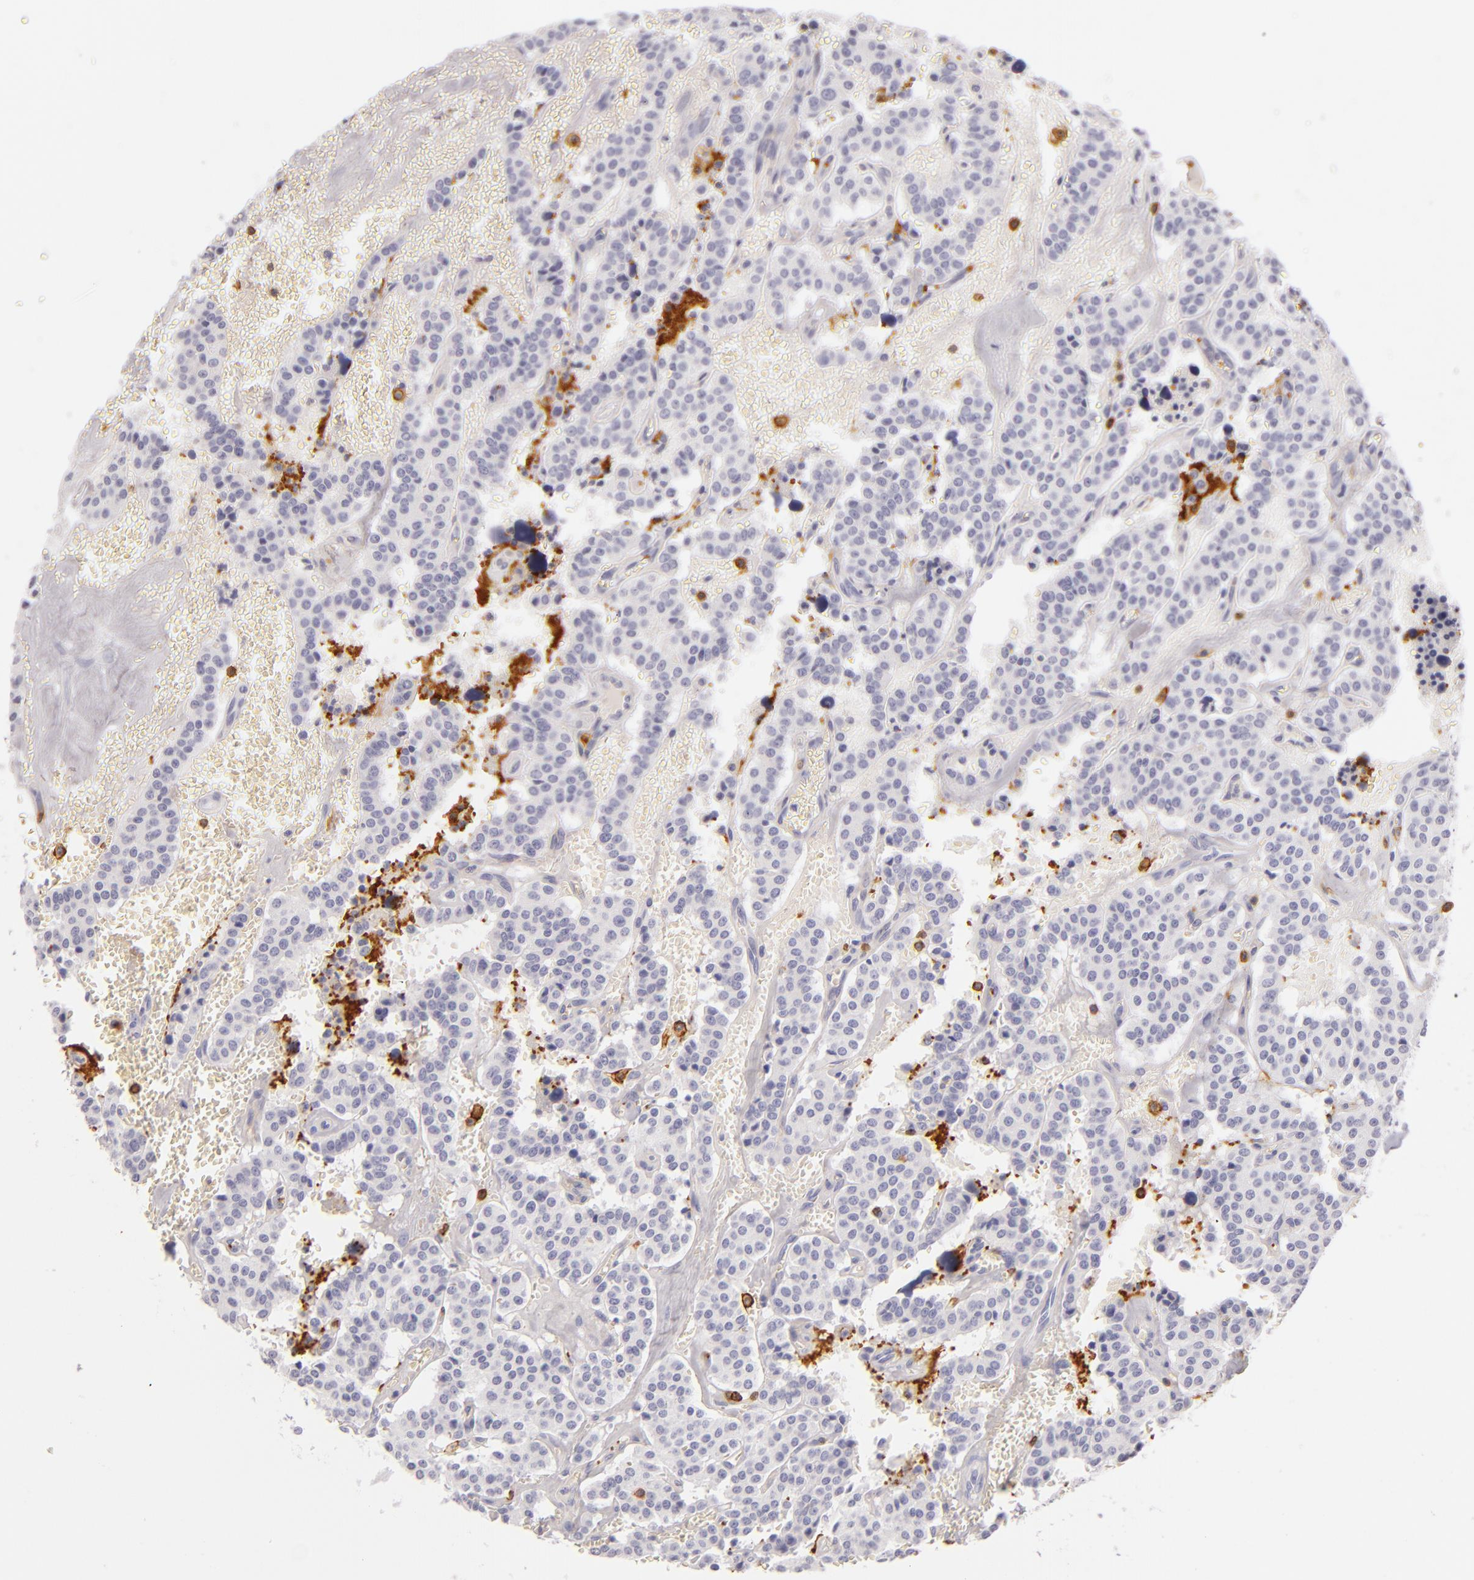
{"staining": {"intensity": "negative", "quantity": "none", "location": "none"}, "tissue": "carcinoid", "cell_type": "Tumor cells", "image_type": "cancer", "snomed": [{"axis": "morphology", "description": "Carcinoid, malignant, NOS"}, {"axis": "topography", "description": "Bronchus"}], "caption": "Tumor cells show no significant expression in malignant carcinoid. (DAB (3,3'-diaminobenzidine) immunohistochemistry with hematoxylin counter stain).", "gene": "LAT", "patient": {"sex": "male", "age": 55}}